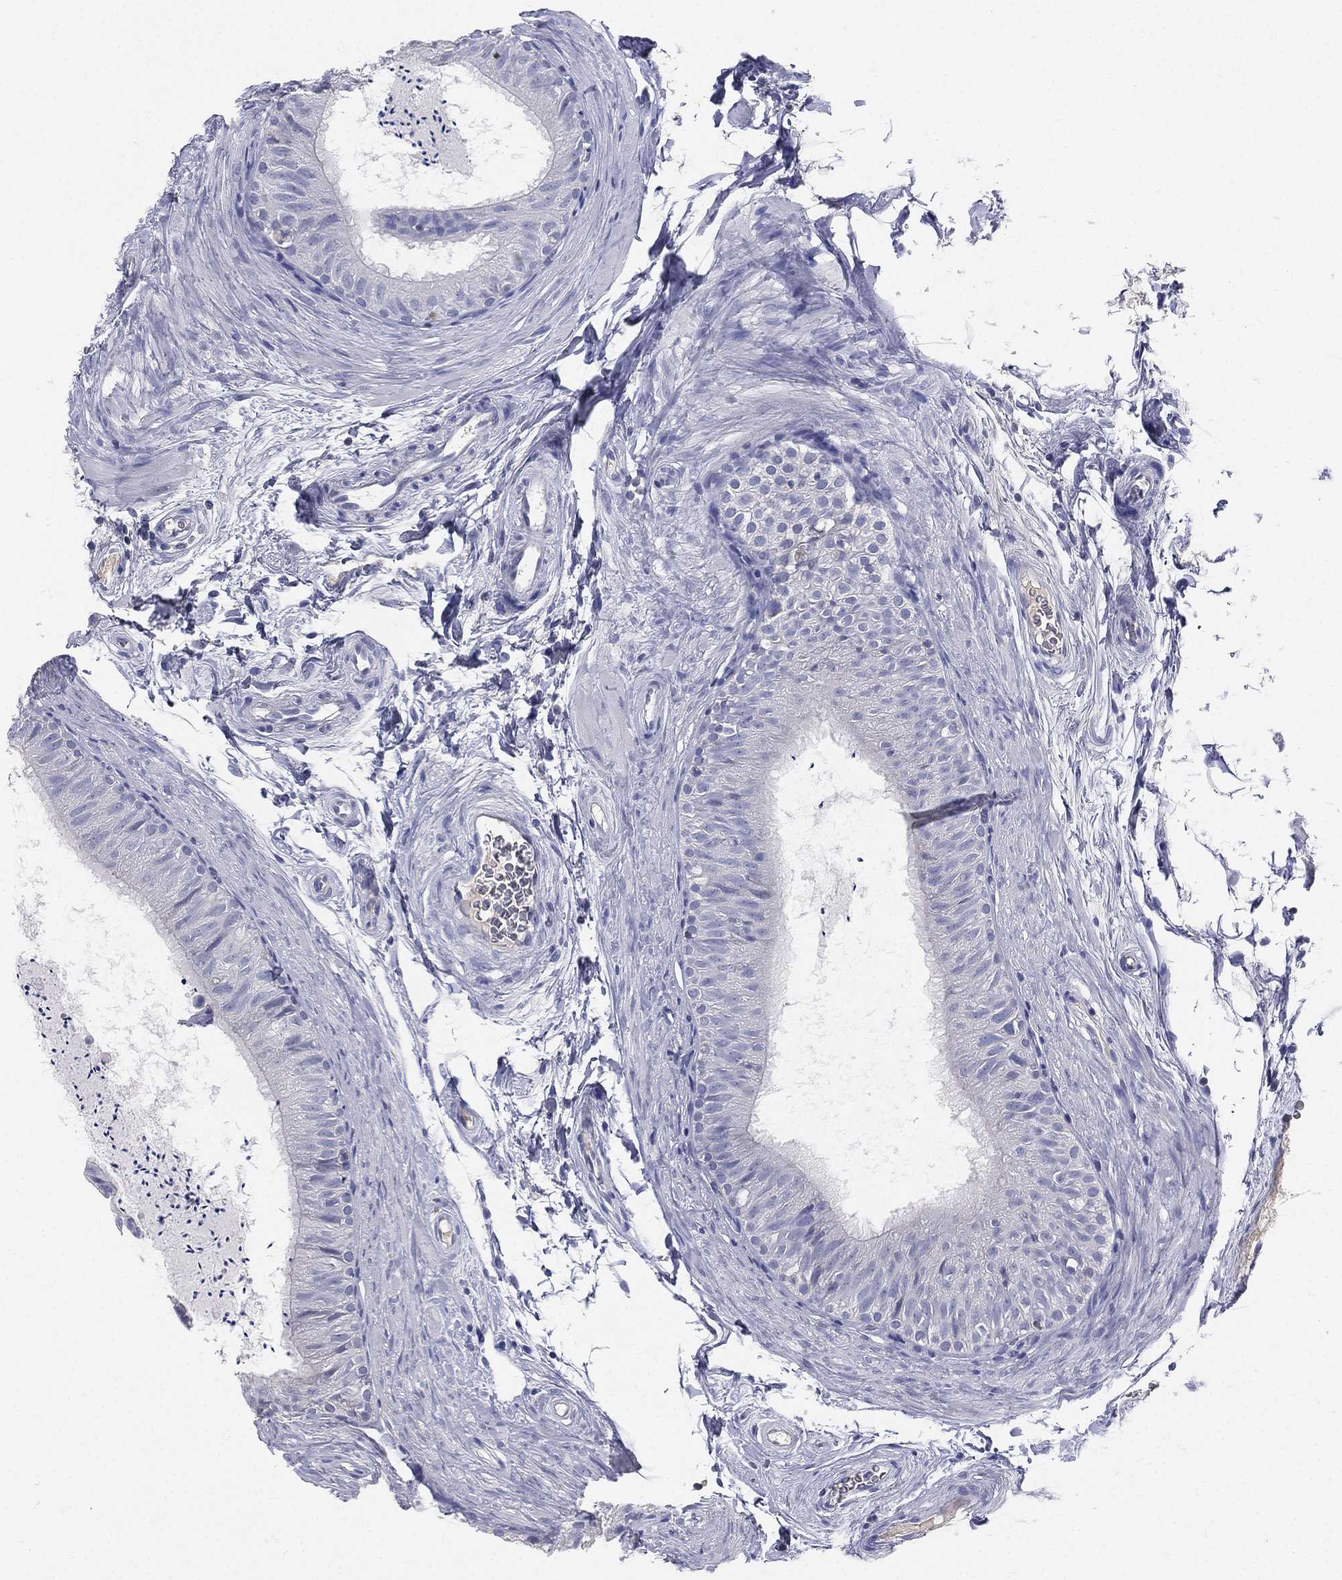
{"staining": {"intensity": "negative", "quantity": "none", "location": "none"}, "tissue": "epididymis", "cell_type": "Glandular cells", "image_type": "normal", "snomed": [{"axis": "morphology", "description": "Normal tissue, NOS"}, {"axis": "topography", "description": "Epididymis"}], "caption": "DAB (3,3'-diaminobenzidine) immunohistochemical staining of normal human epididymis reveals no significant expression in glandular cells. (Immunohistochemistry, brightfield microscopy, high magnification).", "gene": "CD3D", "patient": {"sex": "male", "age": 34}}